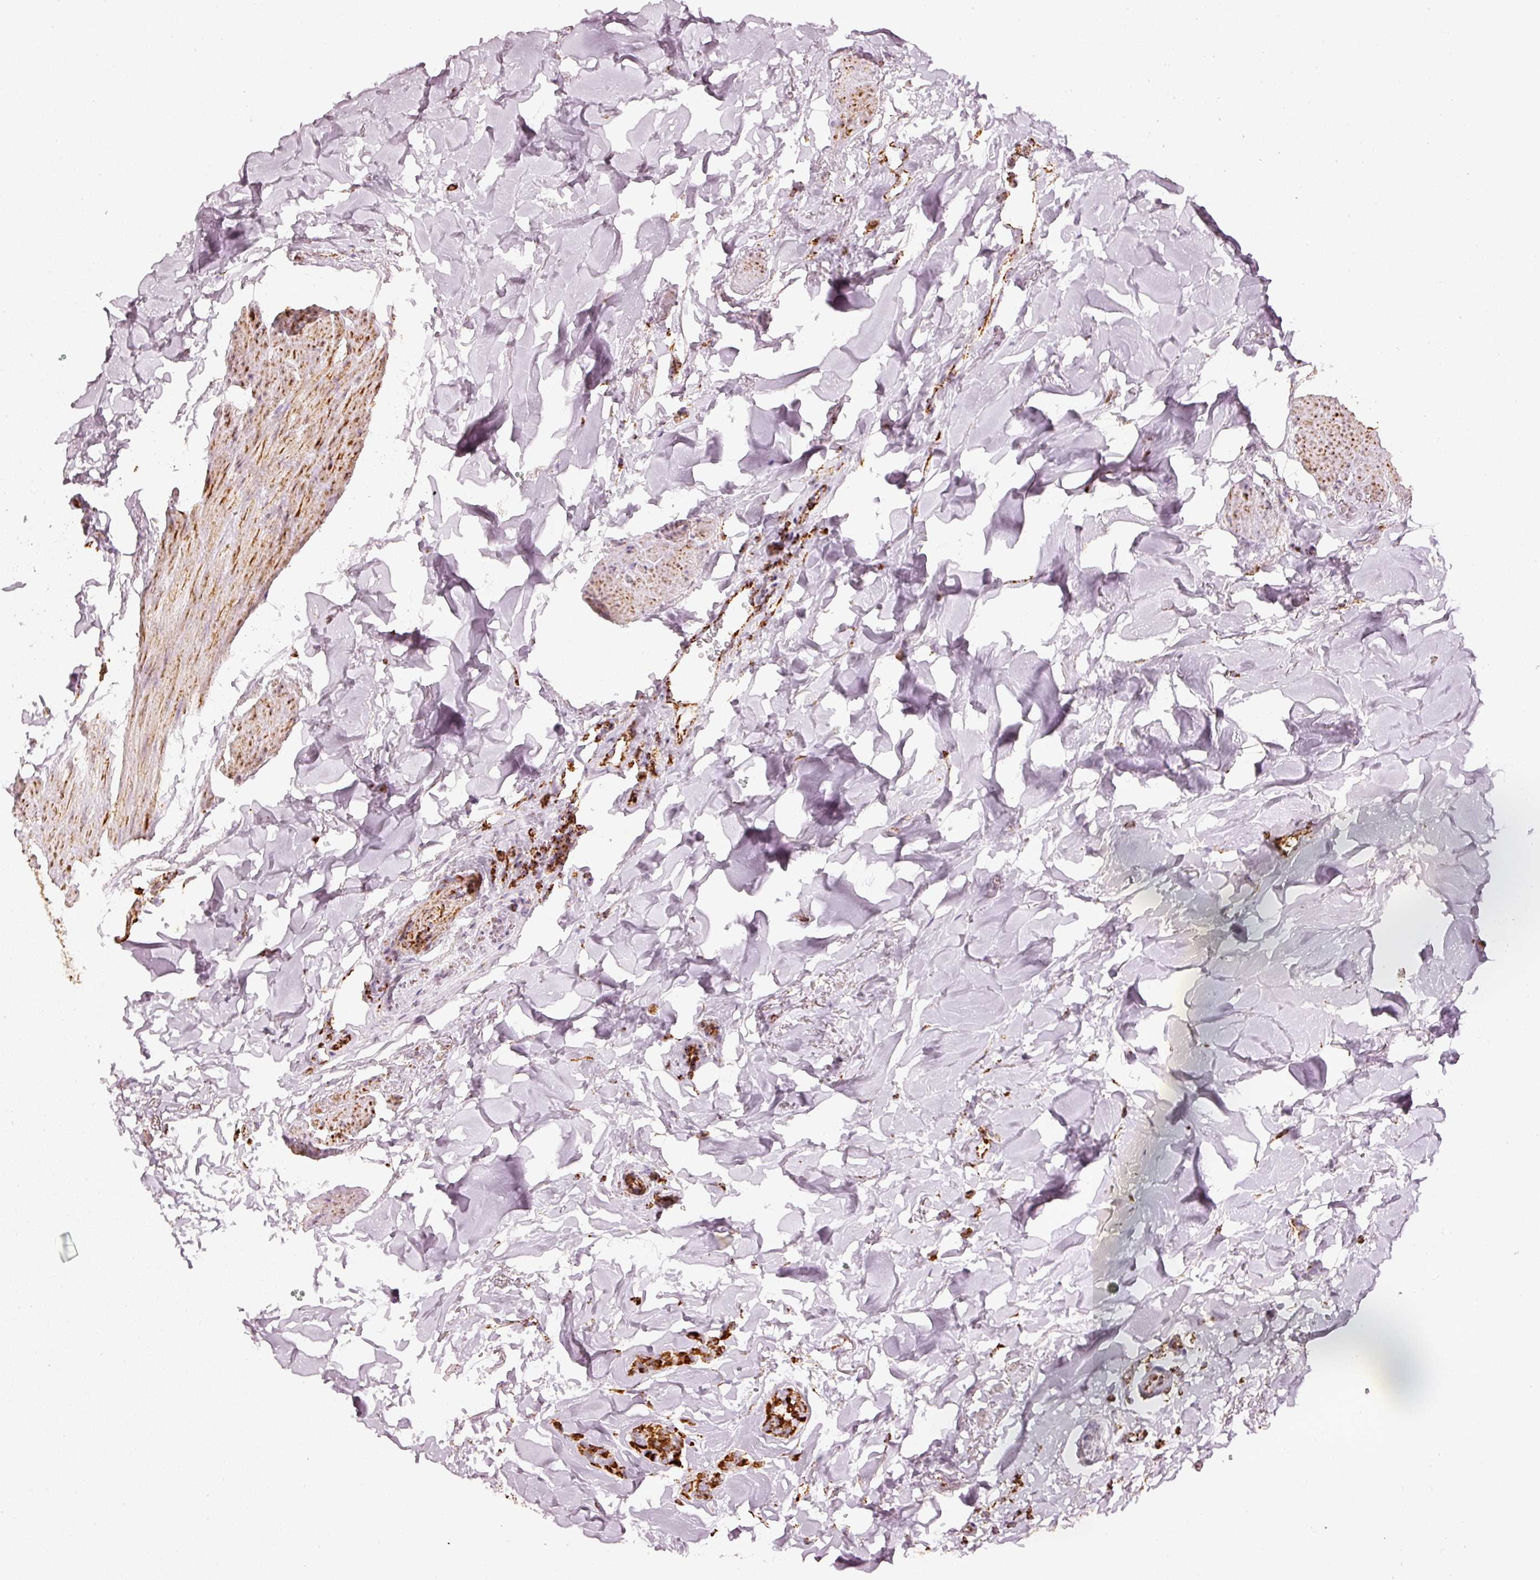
{"staining": {"intensity": "strong", "quantity": ">75%", "location": "cytoplasmic/membranous"}, "tissue": "breast cancer", "cell_type": "Tumor cells", "image_type": "cancer", "snomed": [{"axis": "morphology", "description": "Lobular carcinoma"}, {"axis": "topography", "description": "Breast"}], "caption": "Breast lobular carcinoma stained with a protein marker exhibits strong staining in tumor cells.", "gene": "MT-CO2", "patient": {"sex": "female", "age": 91}}